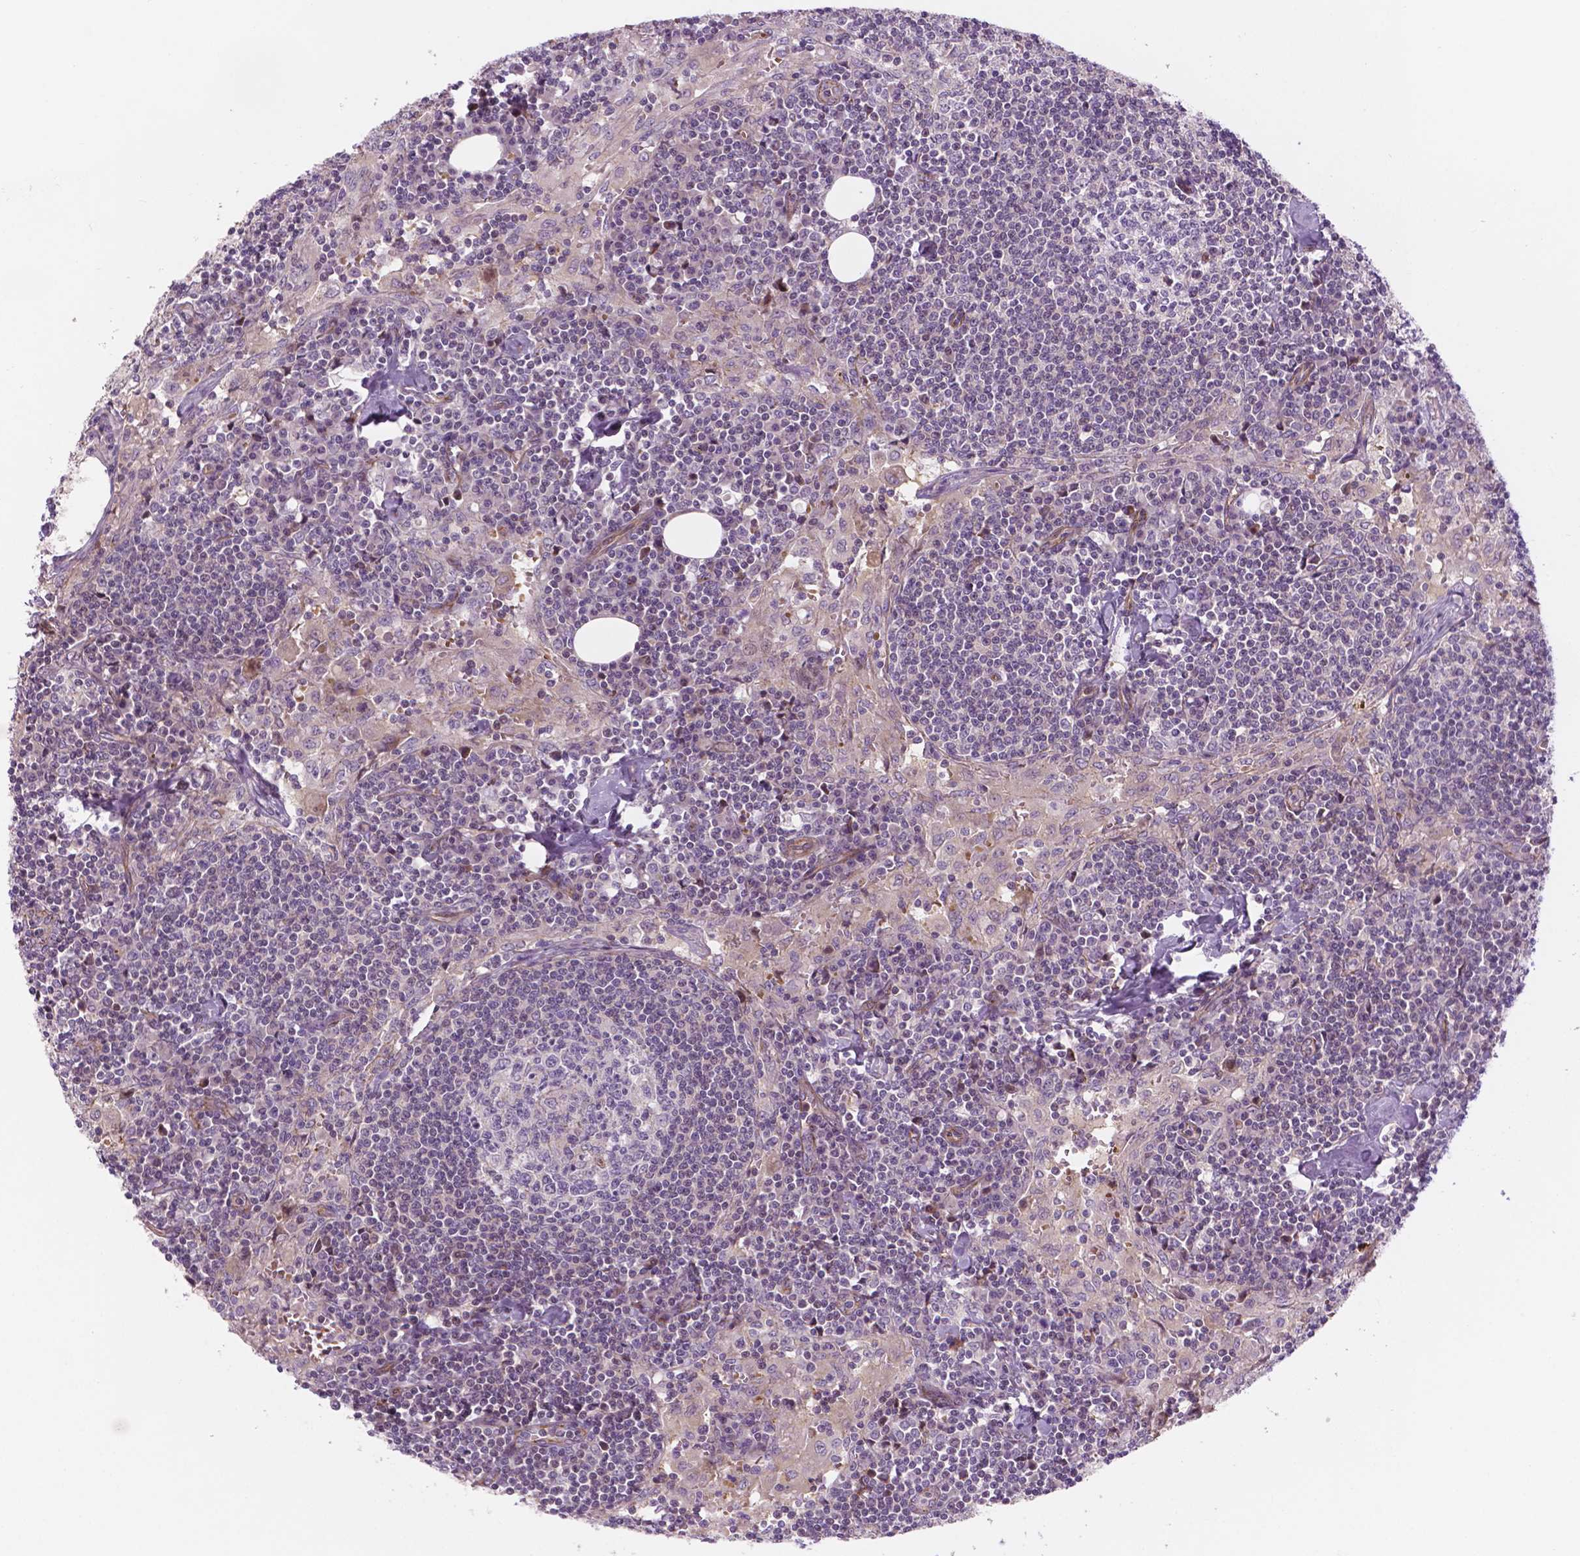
{"staining": {"intensity": "negative", "quantity": "none", "location": "none"}, "tissue": "lymph node", "cell_type": "Germinal center cells", "image_type": "normal", "snomed": [{"axis": "morphology", "description": "Normal tissue, NOS"}, {"axis": "topography", "description": "Lymph node"}], "caption": "This micrograph is of unremarkable lymph node stained with IHC to label a protein in brown with the nuclei are counter-stained blue. There is no expression in germinal center cells. The staining is performed using DAB (3,3'-diaminobenzidine) brown chromogen with nuclei counter-stained in using hematoxylin.", "gene": "RND3", "patient": {"sex": "male", "age": 55}}